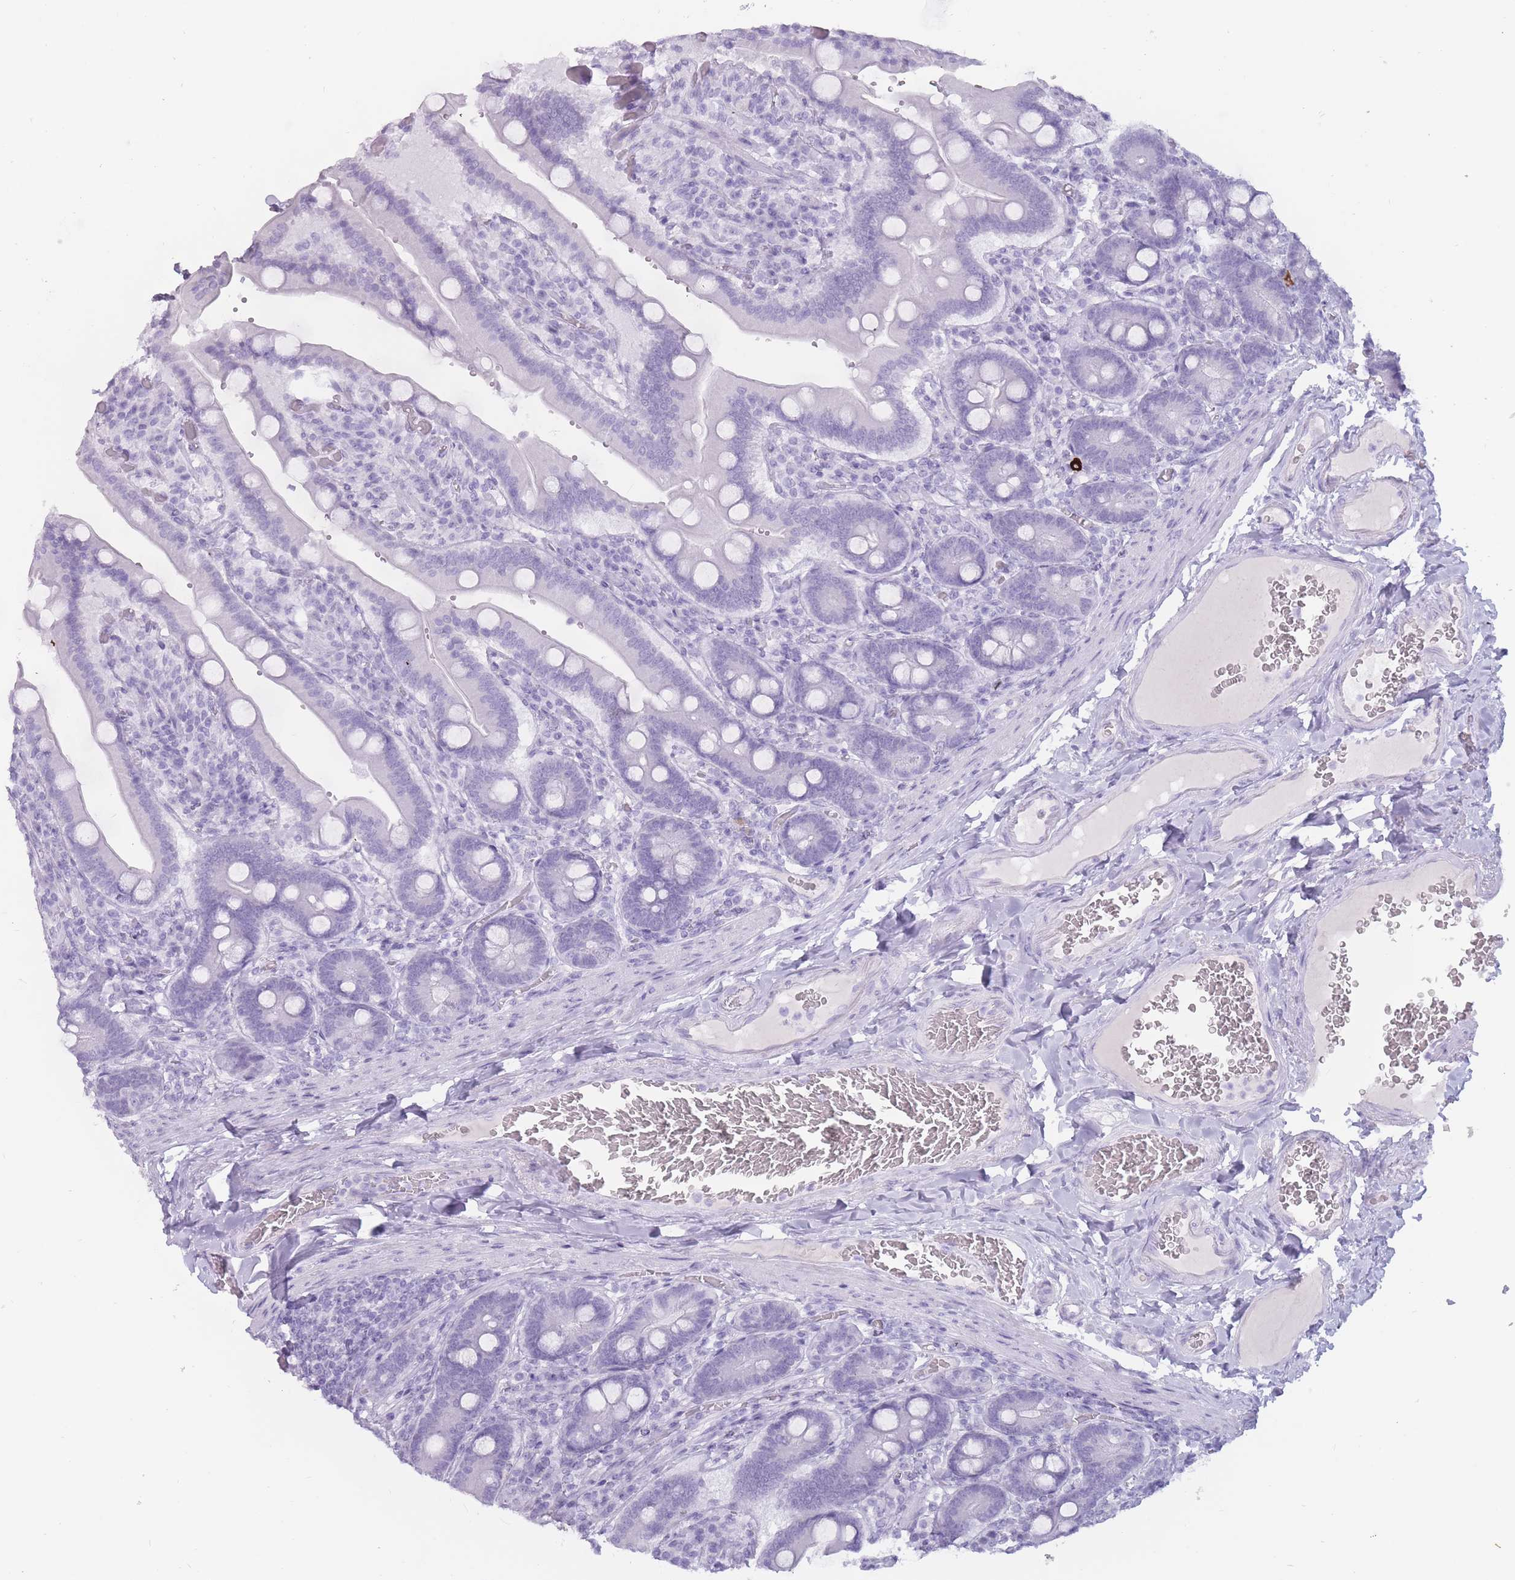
{"staining": {"intensity": "negative", "quantity": "none", "location": "none"}, "tissue": "duodenum", "cell_type": "Glandular cells", "image_type": "normal", "snomed": [{"axis": "morphology", "description": "Normal tissue, NOS"}, {"axis": "topography", "description": "Duodenum"}], "caption": "The photomicrograph reveals no significant staining in glandular cells of duodenum. Brightfield microscopy of immunohistochemistry stained with DAB (3,3'-diaminobenzidine) (brown) and hematoxylin (blue), captured at high magnification.", "gene": "PNMA3", "patient": {"sex": "female", "age": 62}}